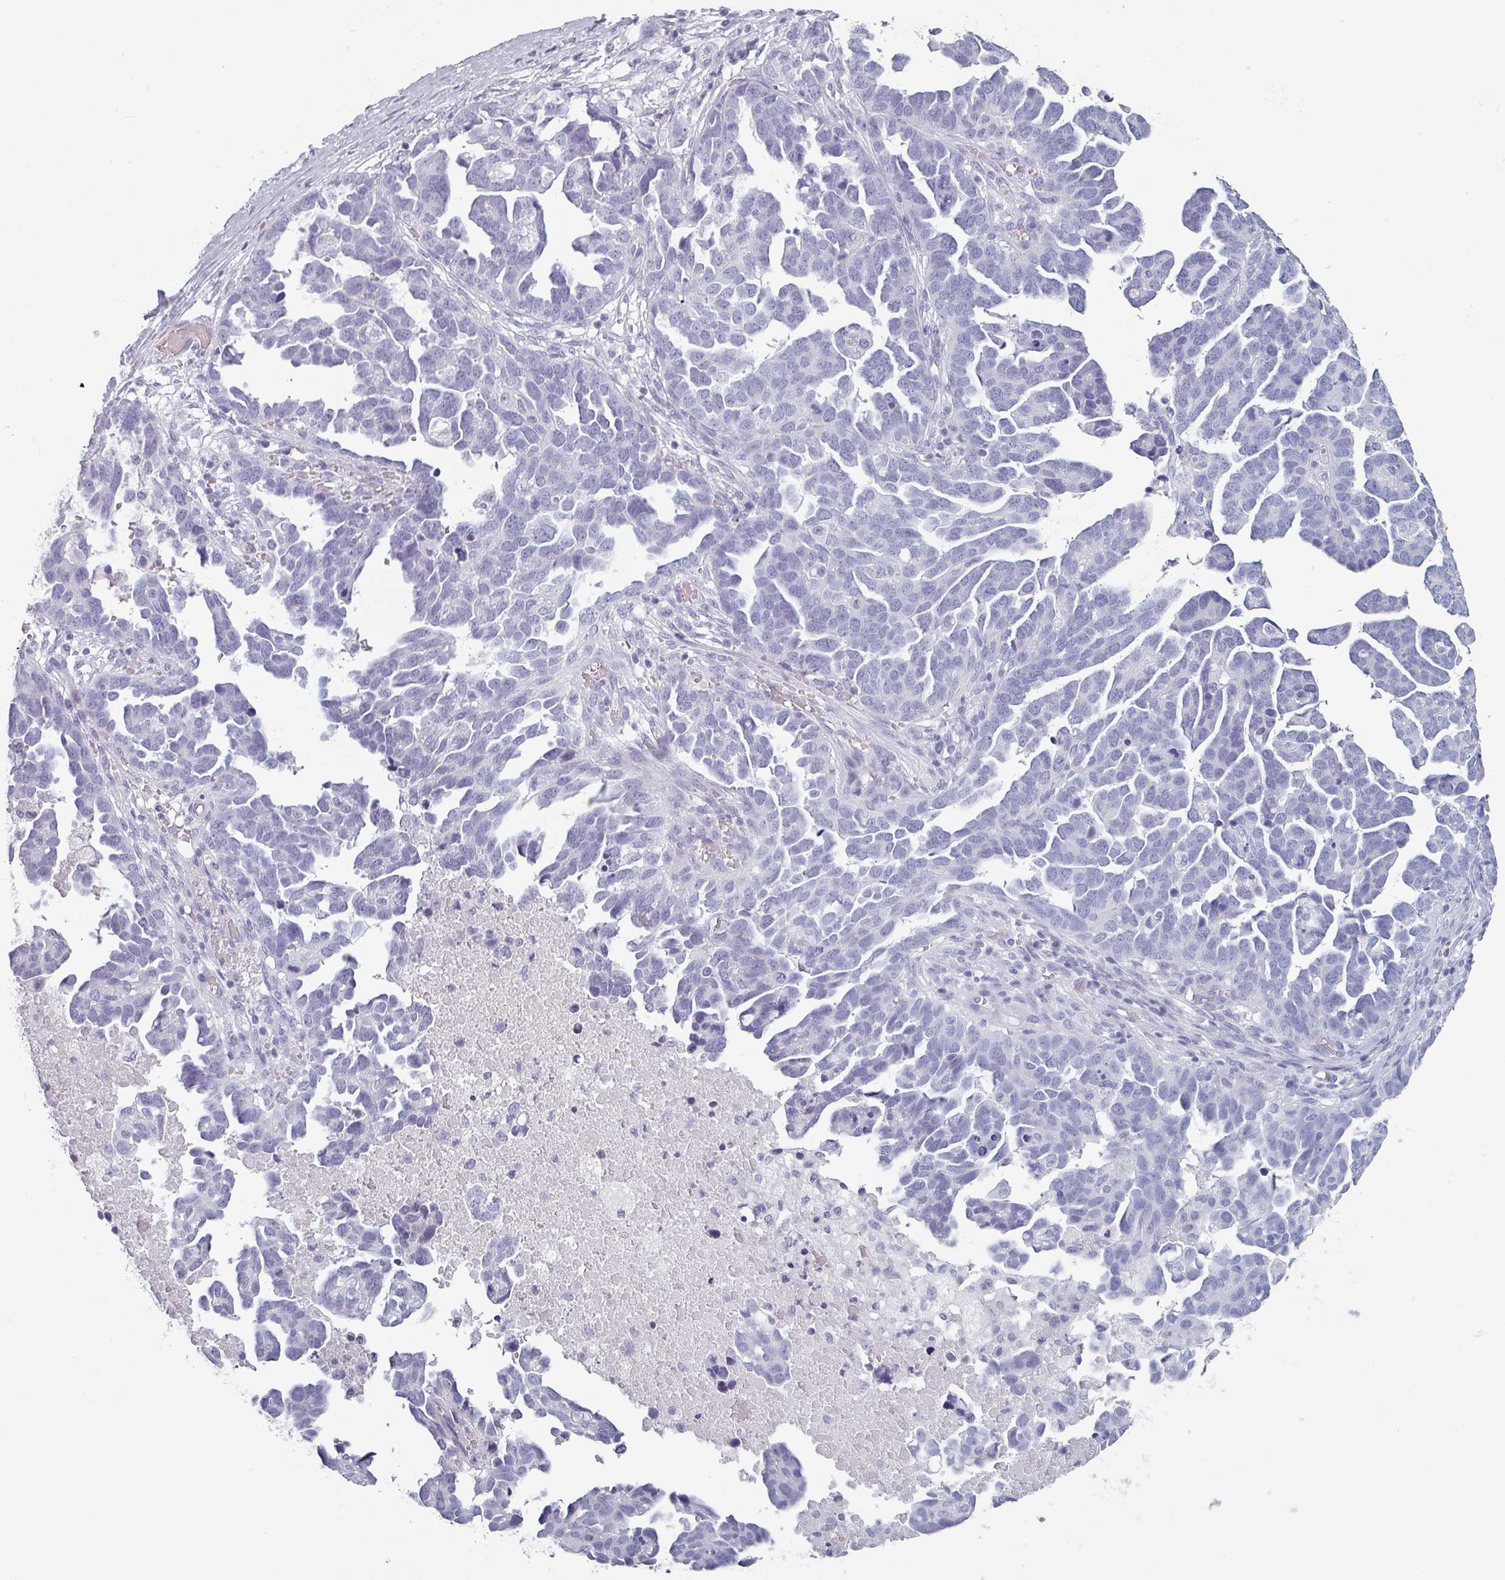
{"staining": {"intensity": "negative", "quantity": "none", "location": "none"}, "tissue": "ovarian cancer", "cell_type": "Tumor cells", "image_type": "cancer", "snomed": [{"axis": "morphology", "description": "Cystadenocarcinoma, serous, NOS"}, {"axis": "topography", "description": "Ovary"}], "caption": "This is a image of immunohistochemistry (IHC) staining of ovarian cancer (serous cystadenocarcinoma), which shows no staining in tumor cells. (DAB immunohistochemistry, high magnification).", "gene": "SLC35G2", "patient": {"sex": "female", "age": 54}}